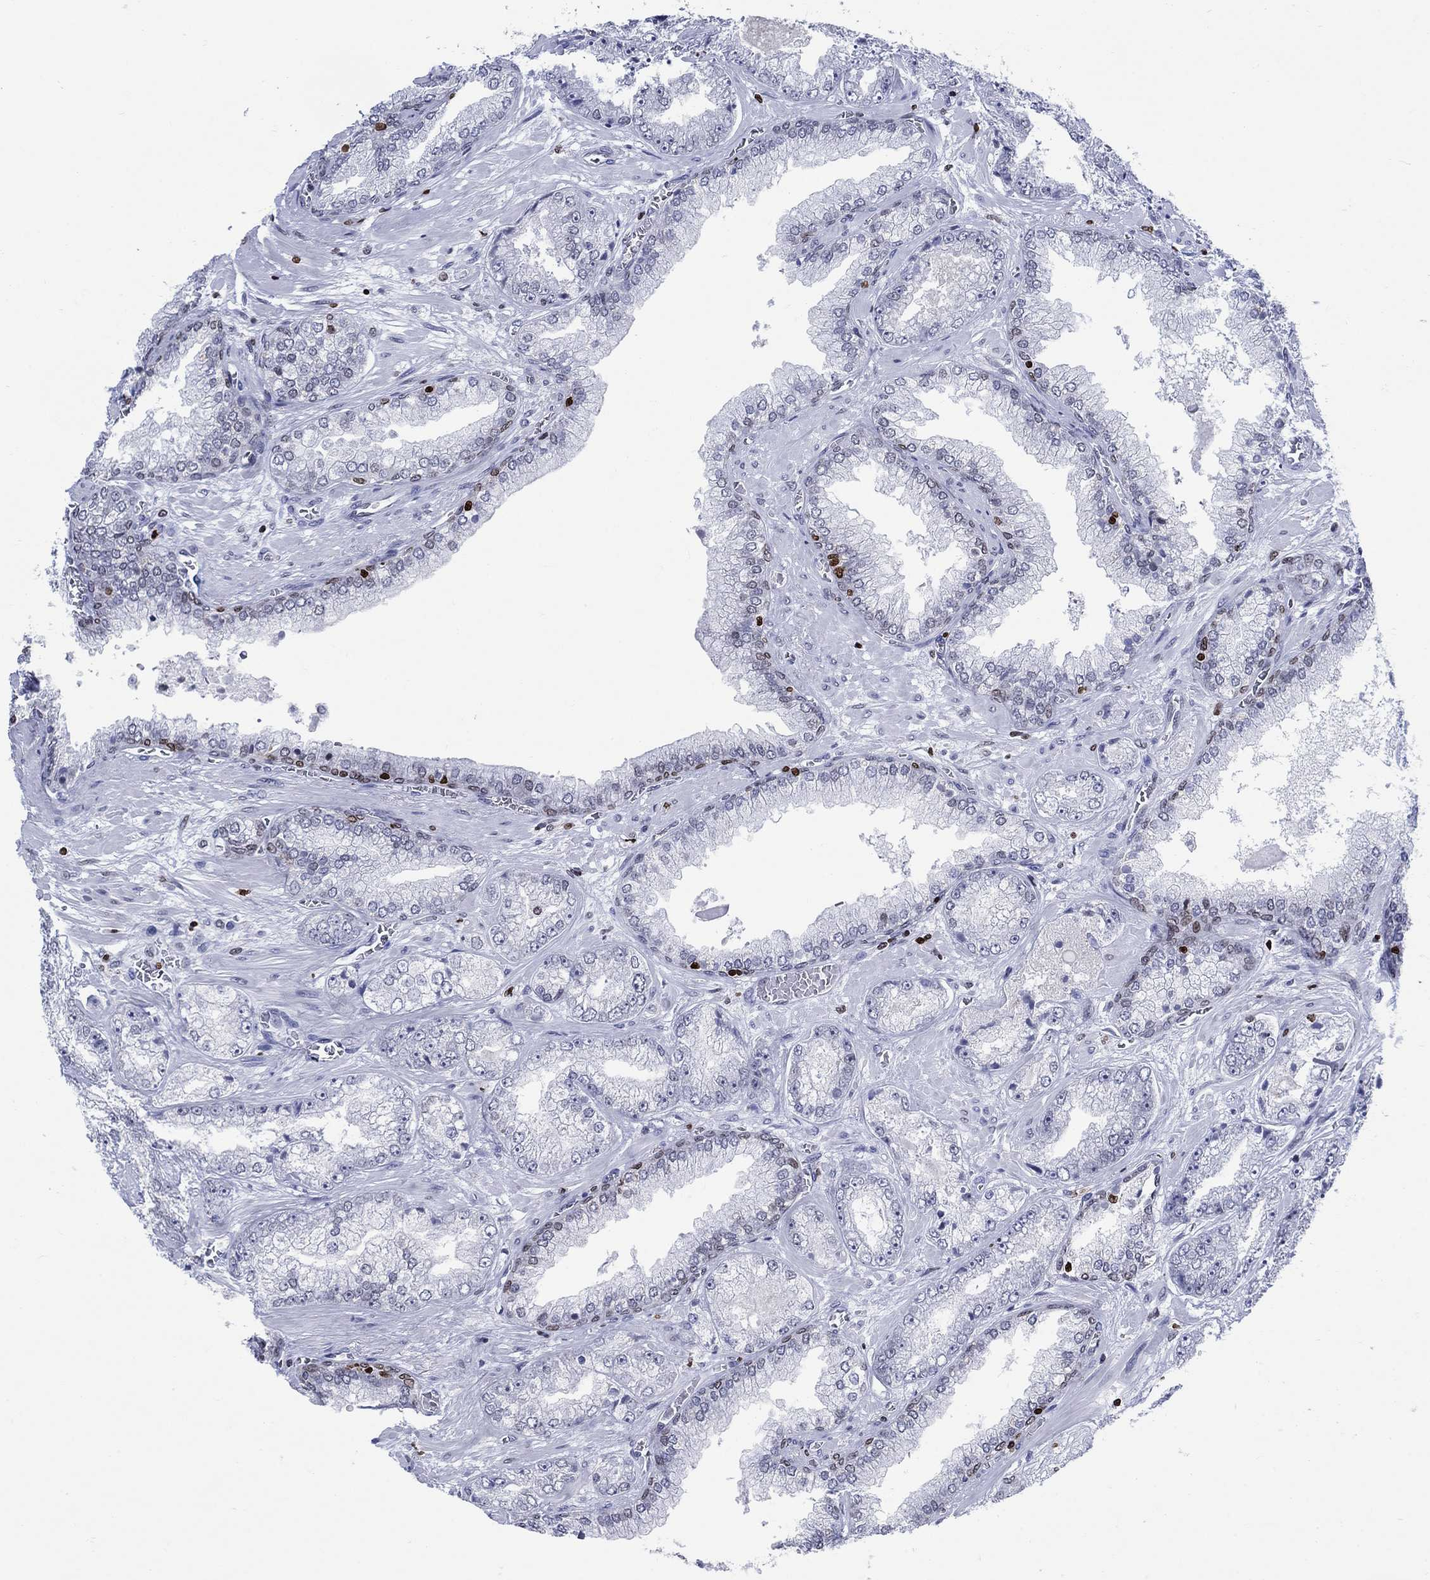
{"staining": {"intensity": "weak", "quantity": "<25%", "location": "nuclear"}, "tissue": "prostate cancer", "cell_type": "Tumor cells", "image_type": "cancer", "snomed": [{"axis": "morphology", "description": "Adenocarcinoma, Low grade"}, {"axis": "topography", "description": "Prostate"}], "caption": "This is a image of IHC staining of prostate low-grade adenocarcinoma, which shows no positivity in tumor cells.", "gene": "HMGA1", "patient": {"sex": "male", "age": 57}}